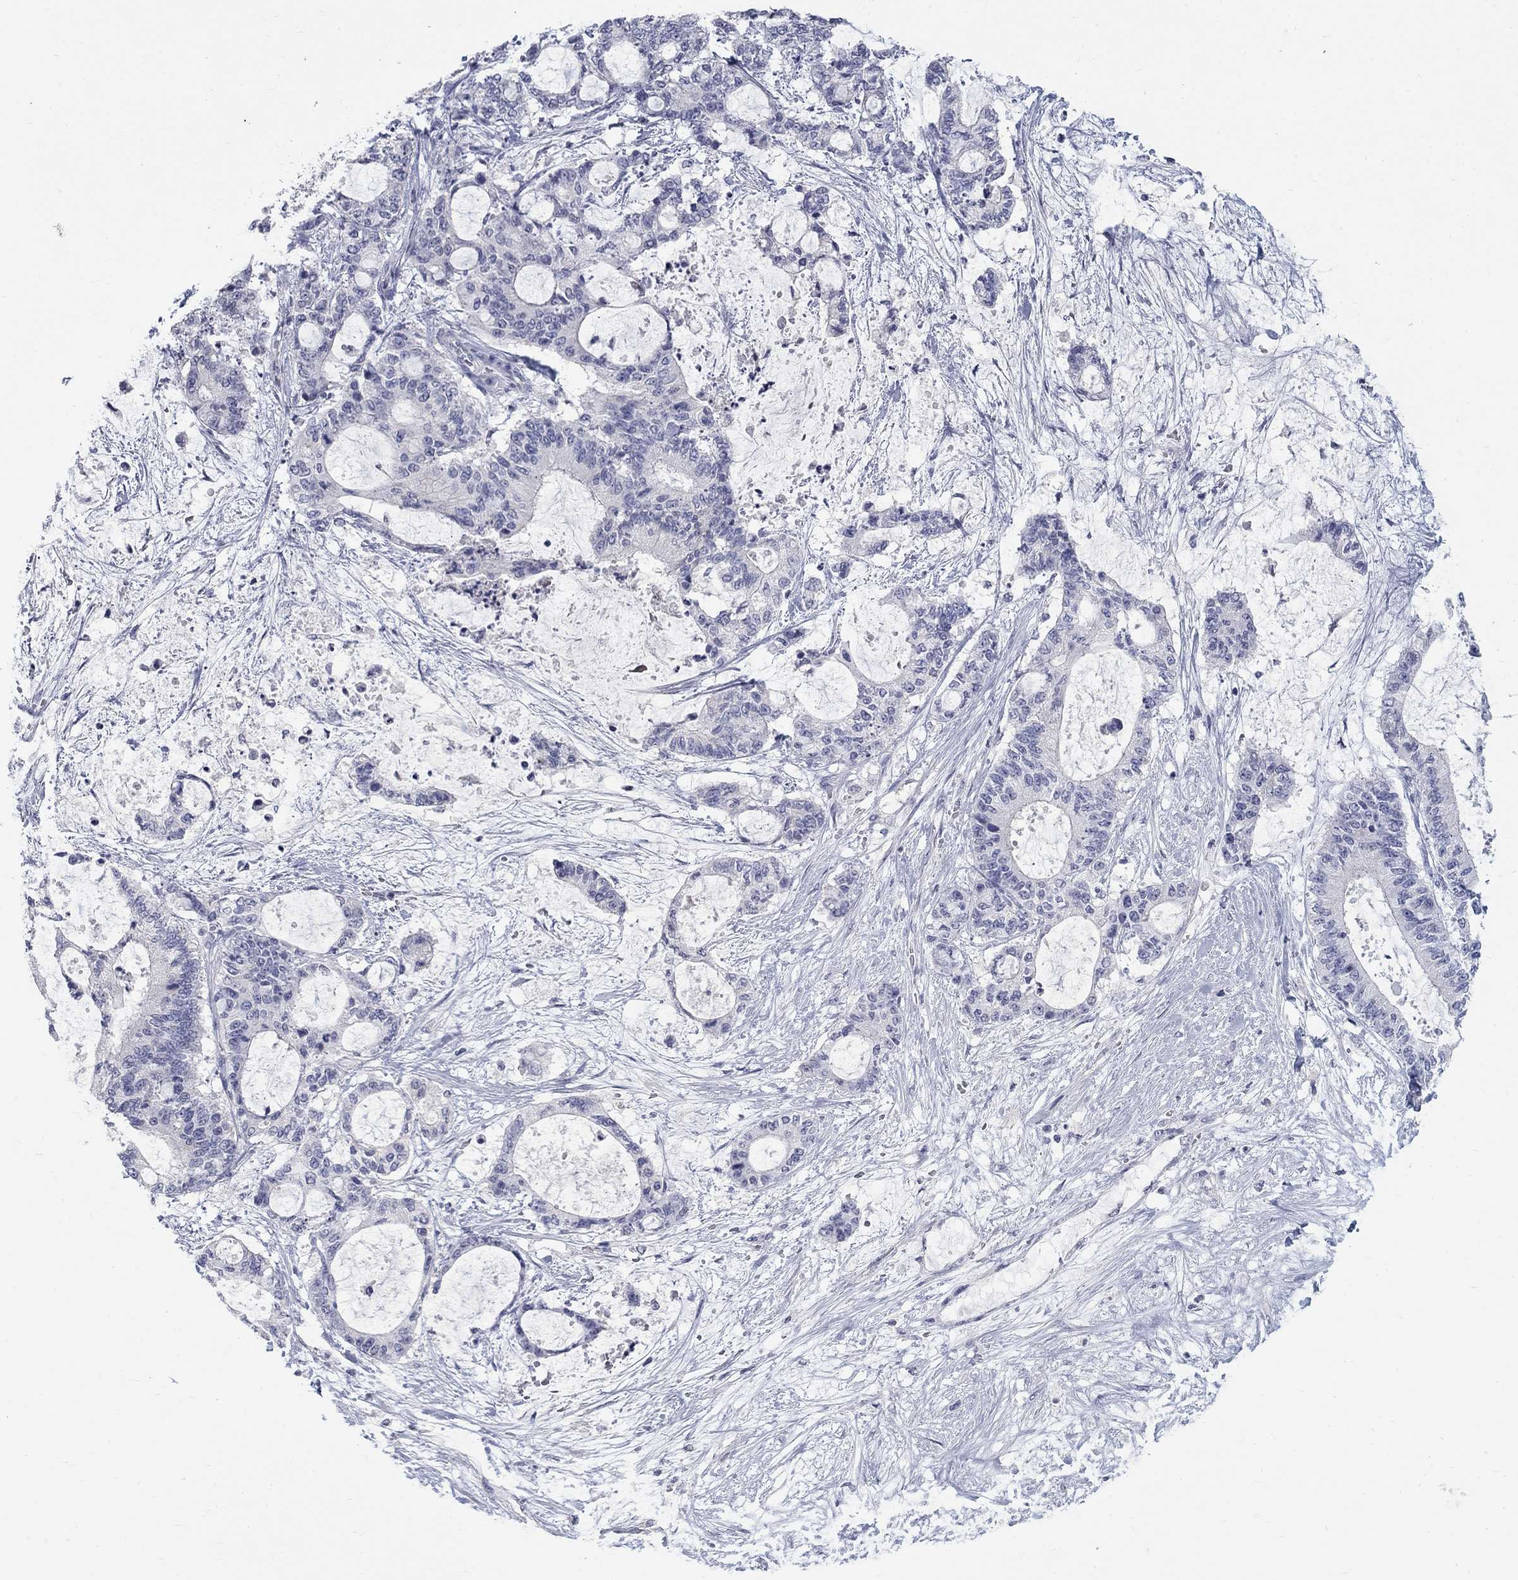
{"staining": {"intensity": "negative", "quantity": "none", "location": "none"}, "tissue": "liver cancer", "cell_type": "Tumor cells", "image_type": "cancer", "snomed": [{"axis": "morphology", "description": "Normal tissue, NOS"}, {"axis": "morphology", "description": "Cholangiocarcinoma"}, {"axis": "topography", "description": "Liver"}, {"axis": "topography", "description": "Peripheral nerve tissue"}], "caption": "This is an IHC histopathology image of human cholangiocarcinoma (liver). There is no staining in tumor cells.", "gene": "PTH1R", "patient": {"sex": "female", "age": 73}}